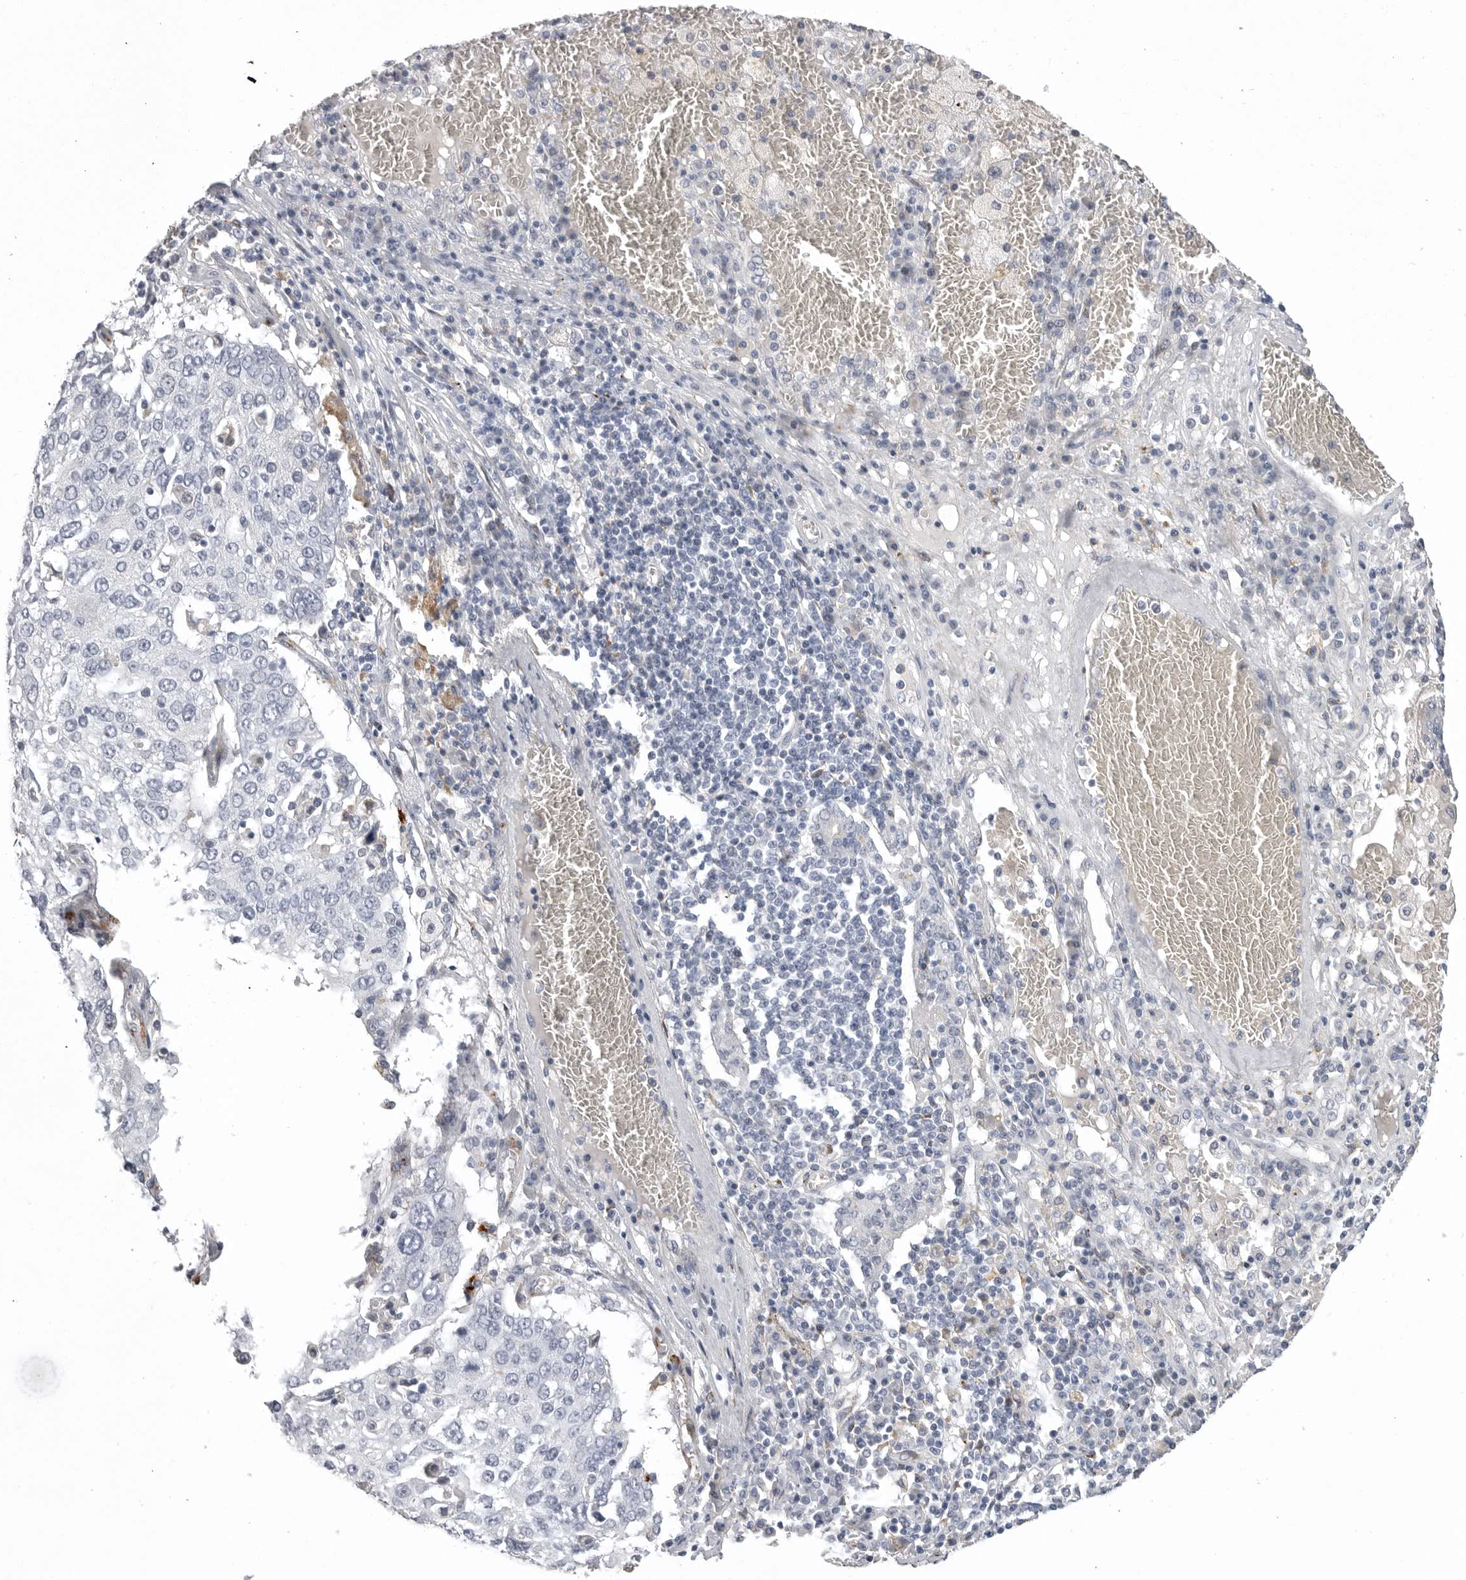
{"staining": {"intensity": "negative", "quantity": "none", "location": "none"}, "tissue": "lung cancer", "cell_type": "Tumor cells", "image_type": "cancer", "snomed": [{"axis": "morphology", "description": "Squamous cell carcinoma, NOS"}, {"axis": "topography", "description": "Lung"}], "caption": "This is a photomicrograph of IHC staining of lung cancer (squamous cell carcinoma), which shows no positivity in tumor cells. (IHC, brightfield microscopy, high magnification).", "gene": "SERPING1", "patient": {"sex": "male", "age": 65}}